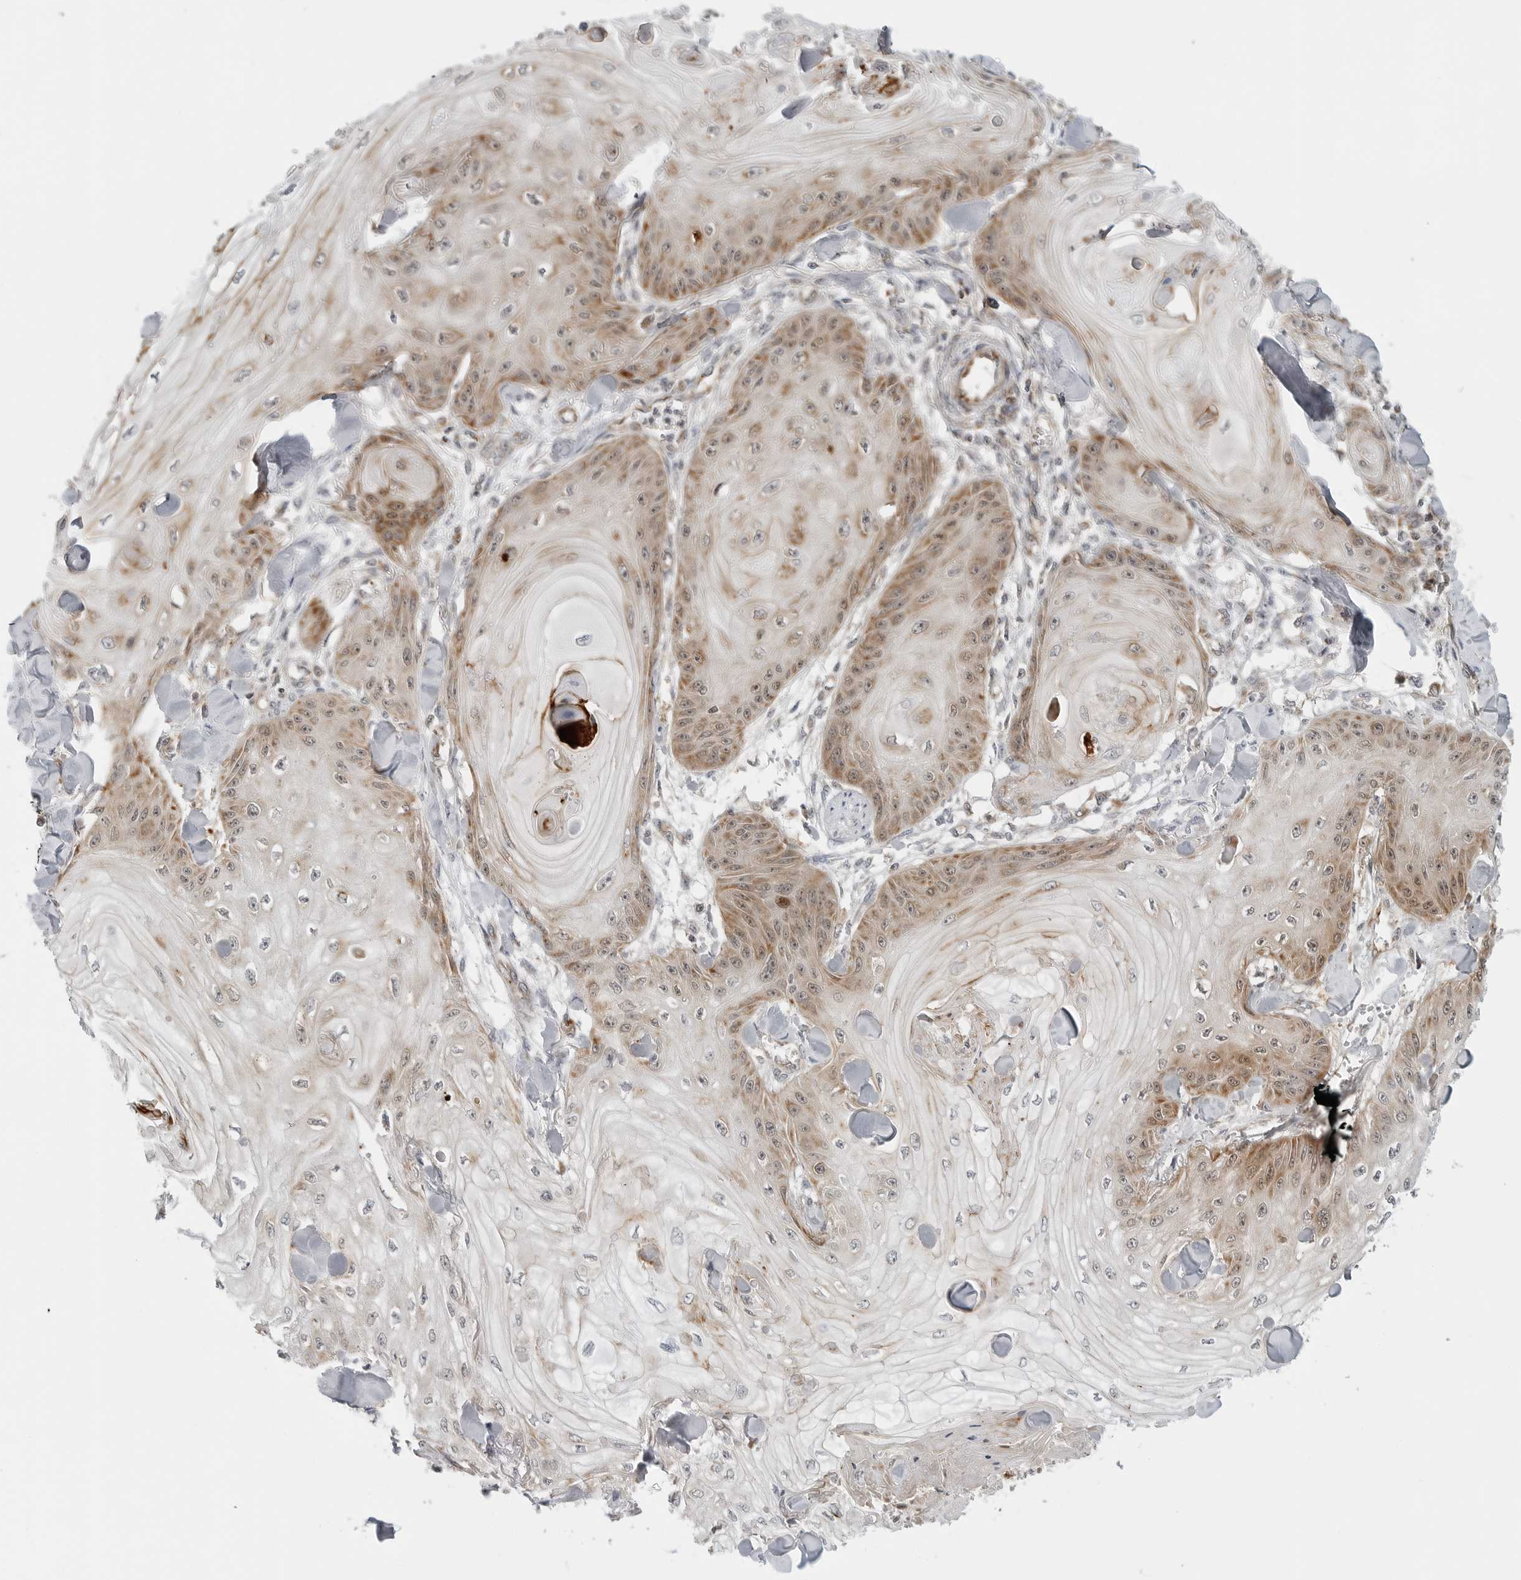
{"staining": {"intensity": "moderate", "quantity": "25%-75%", "location": "cytoplasmic/membranous,nuclear"}, "tissue": "skin cancer", "cell_type": "Tumor cells", "image_type": "cancer", "snomed": [{"axis": "morphology", "description": "Squamous cell carcinoma, NOS"}, {"axis": "topography", "description": "Skin"}], "caption": "Skin squamous cell carcinoma stained for a protein (brown) displays moderate cytoplasmic/membranous and nuclear positive positivity in about 25%-75% of tumor cells.", "gene": "PEX2", "patient": {"sex": "male", "age": 74}}